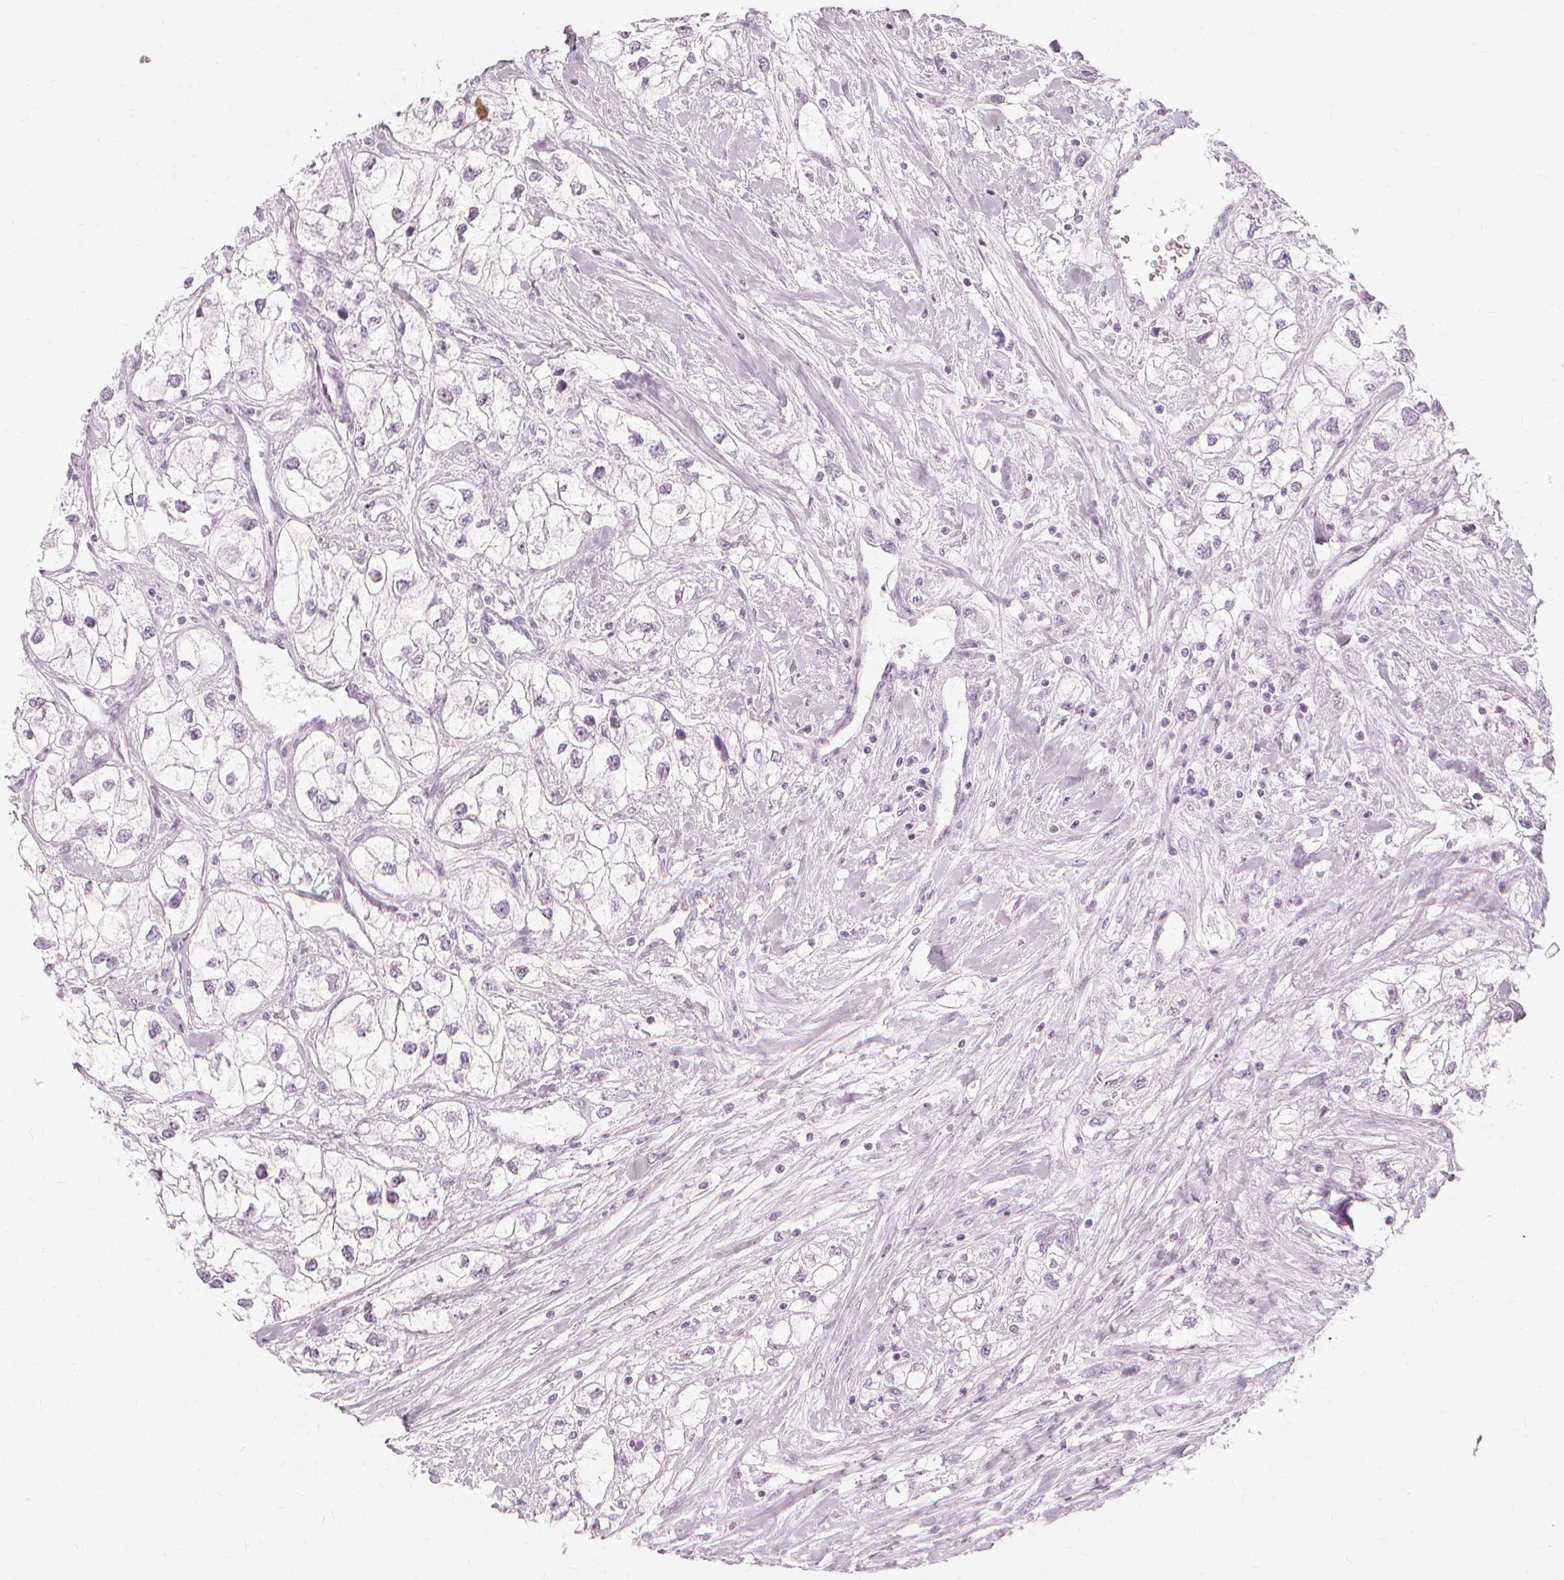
{"staining": {"intensity": "negative", "quantity": "none", "location": "none"}, "tissue": "renal cancer", "cell_type": "Tumor cells", "image_type": "cancer", "snomed": [{"axis": "morphology", "description": "Adenocarcinoma, NOS"}, {"axis": "topography", "description": "Kidney"}], "caption": "Tumor cells show no significant protein staining in renal cancer (adenocarcinoma). The staining was performed using DAB (3,3'-diaminobenzidine) to visualize the protein expression in brown, while the nuclei were stained in blue with hematoxylin (Magnification: 20x).", "gene": "TFF1", "patient": {"sex": "male", "age": 59}}